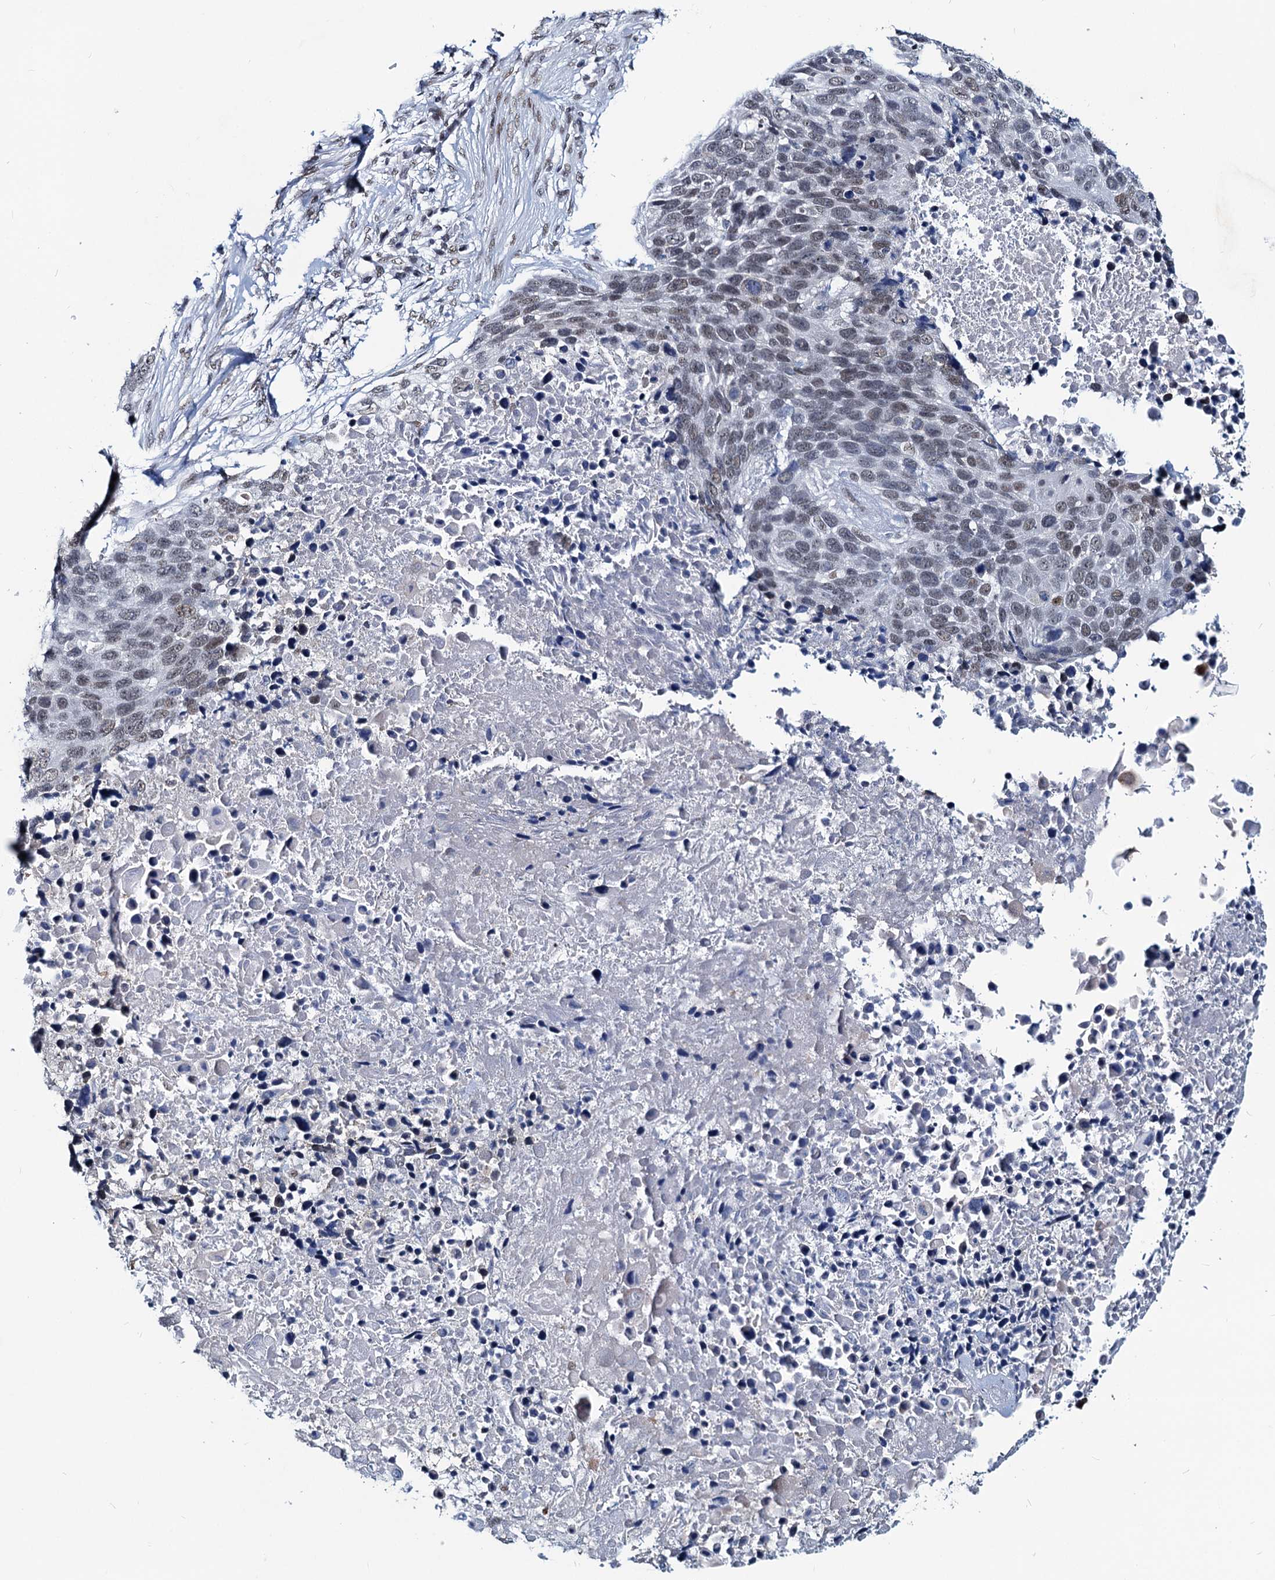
{"staining": {"intensity": "moderate", "quantity": "25%-75%", "location": "nuclear"}, "tissue": "lung cancer", "cell_type": "Tumor cells", "image_type": "cancer", "snomed": [{"axis": "morphology", "description": "Normal tissue, NOS"}, {"axis": "morphology", "description": "Squamous cell carcinoma, NOS"}, {"axis": "topography", "description": "Lymph node"}, {"axis": "topography", "description": "Lung"}], "caption": "Protein staining shows moderate nuclear positivity in about 25%-75% of tumor cells in lung cancer (squamous cell carcinoma).", "gene": "METTL14", "patient": {"sex": "male", "age": 66}}